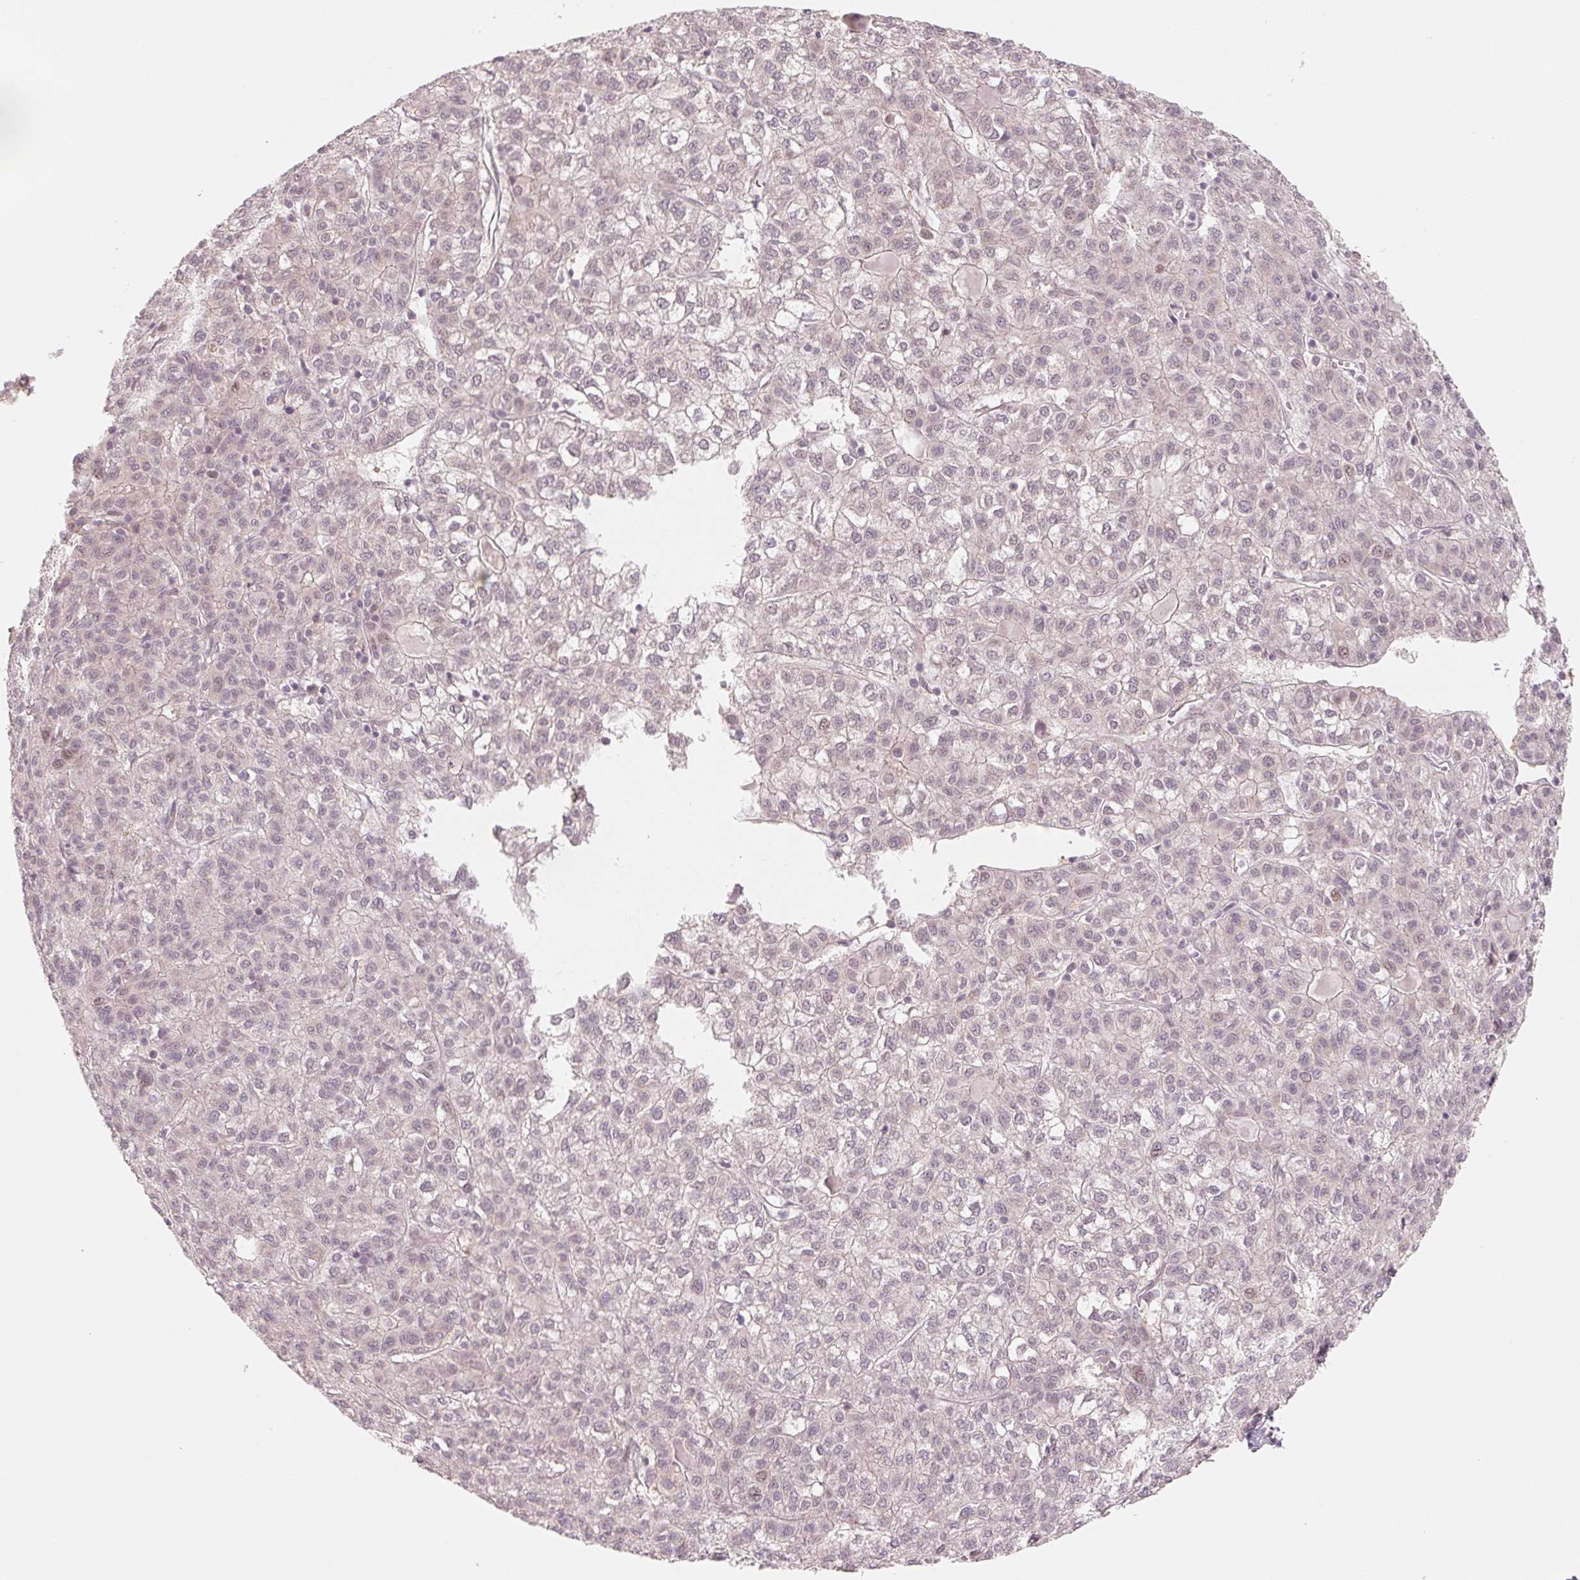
{"staining": {"intensity": "negative", "quantity": "none", "location": "none"}, "tissue": "liver cancer", "cell_type": "Tumor cells", "image_type": "cancer", "snomed": [{"axis": "morphology", "description": "Carcinoma, Hepatocellular, NOS"}, {"axis": "topography", "description": "Liver"}], "caption": "IHC histopathology image of liver hepatocellular carcinoma stained for a protein (brown), which demonstrates no expression in tumor cells.", "gene": "DNAJB6", "patient": {"sex": "female", "age": 43}}